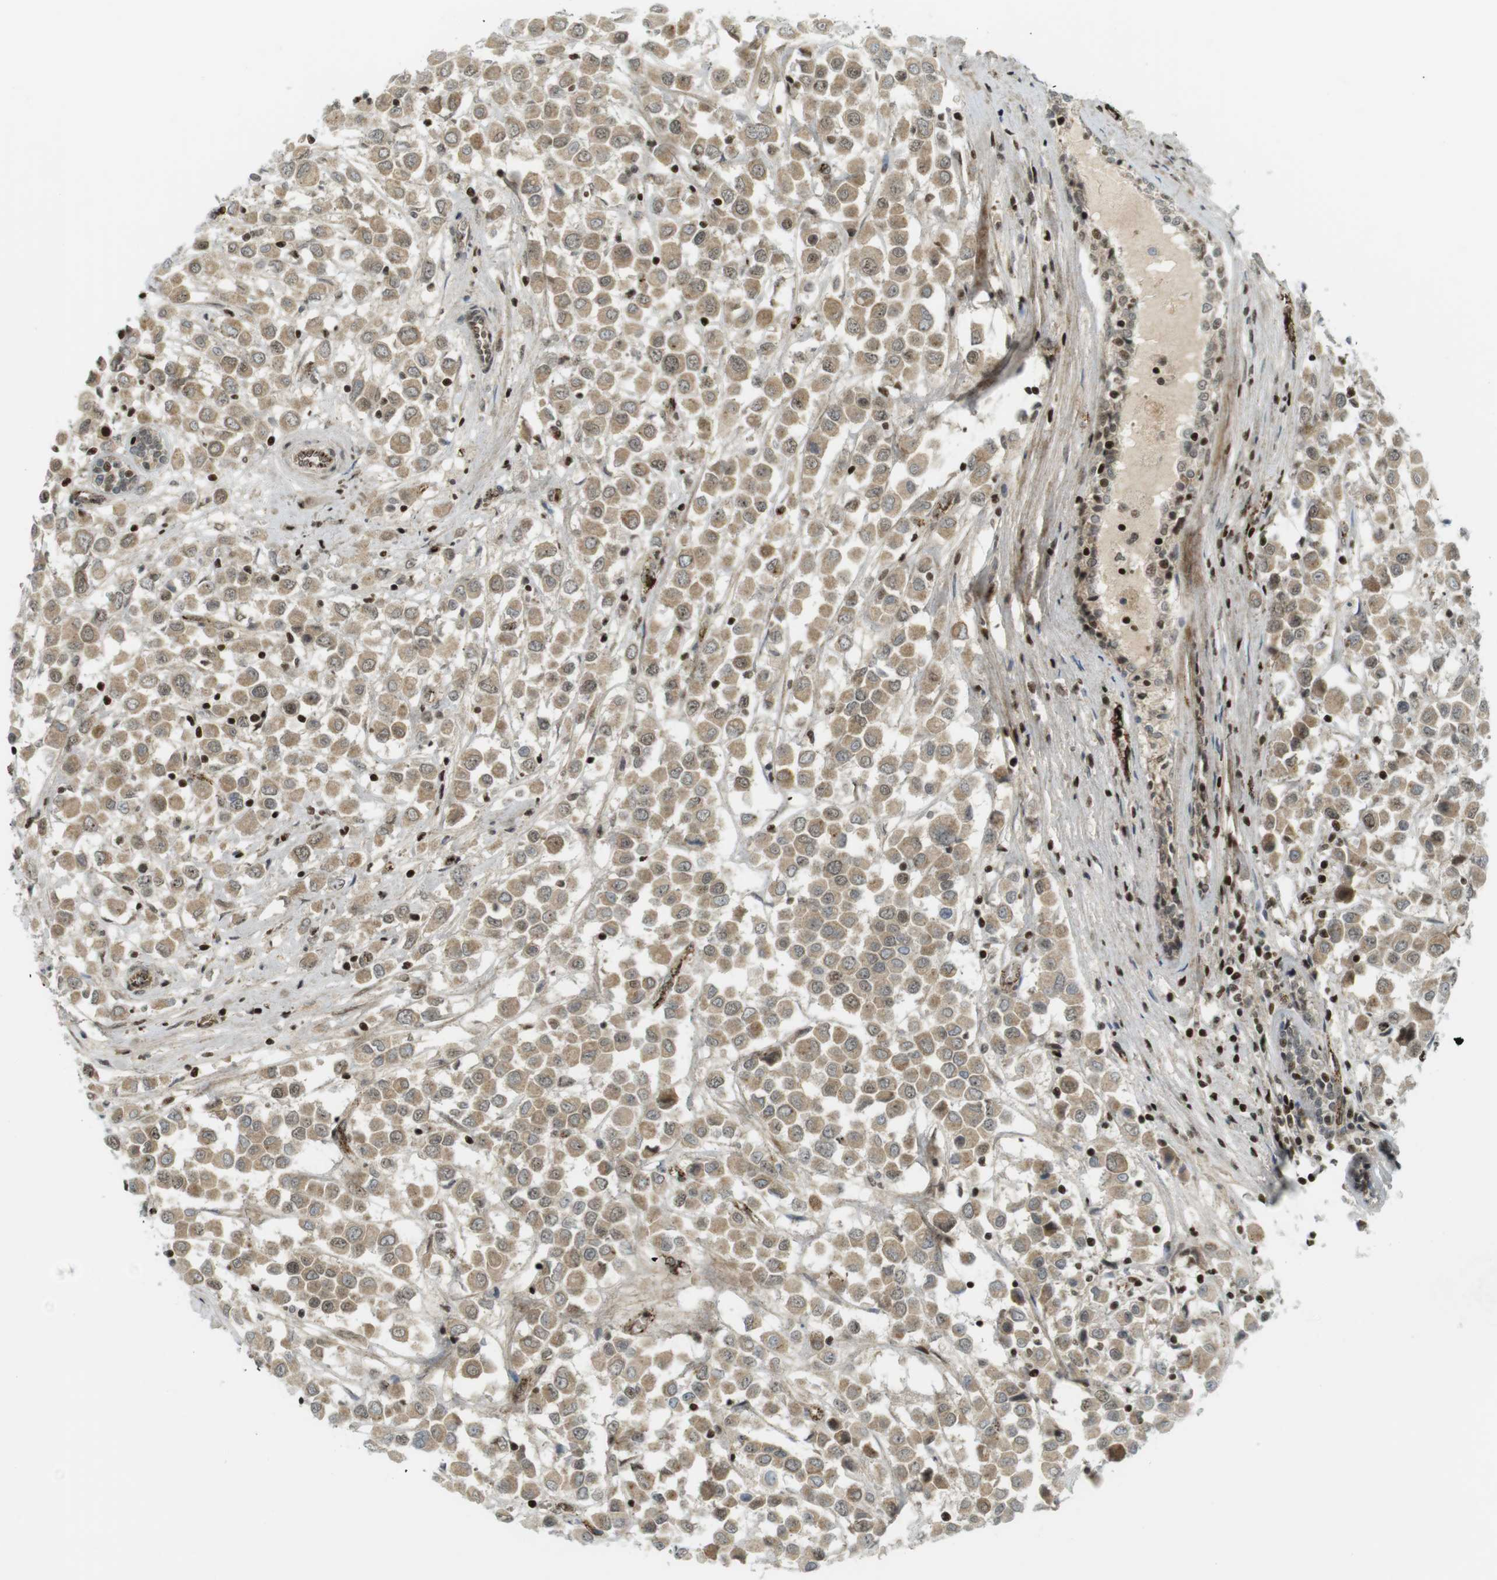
{"staining": {"intensity": "moderate", "quantity": ">75%", "location": "cytoplasmic/membranous,nuclear"}, "tissue": "breast cancer", "cell_type": "Tumor cells", "image_type": "cancer", "snomed": [{"axis": "morphology", "description": "Duct carcinoma"}, {"axis": "topography", "description": "Breast"}], "caption": "Immunohistochemistry (IHC) staining of breast invasive ductal carcinoma, which reveals medium levels of moderate cytoplasmic/membranous and nuclear staining in about >75% of tumor cells indicating moderate cytoplasmic/membranous and nuclear protein positivity. The staining was performed using DAB (brown) for protein detection and nuclei were counterstained in hematoxylin (blue).", "gene": "PPP1R13B", "patient": {"sex": "female", "age": 61}}